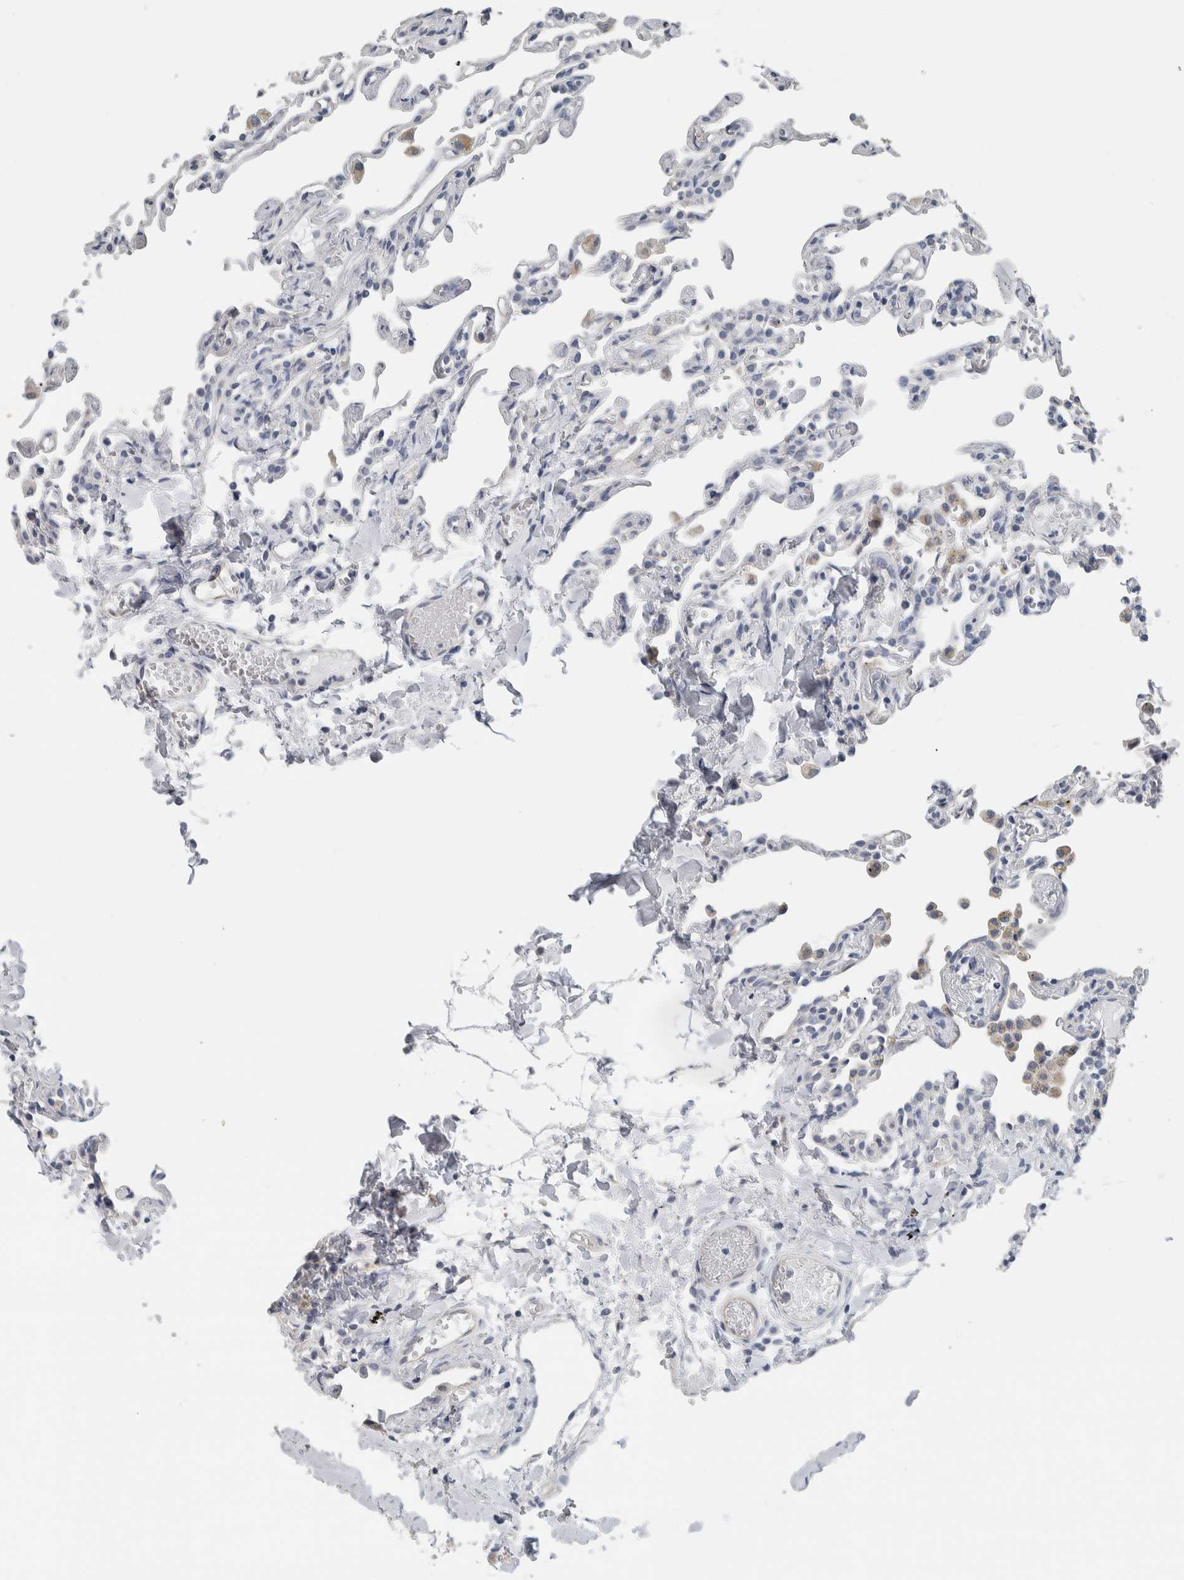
{"staining": {"intensity": "negative", "quantity": "none", "location": "none"}, "tissue": "lung", "cell_type": "Alveolar cells", "image_type": "normal", "snomed": [{"axis": "morphology", "description": "Normal tissue, NOS"}, {"axis": "topography", "description": "Lung"}], "caption": "A high-resolution micrograph shows IHC staining of normal lung, which displays no significant positivity in alveolar cells. (IHC, brightfield microscopy, high magnification).", "gene": "NEFM", "patient": {"sex": "male", "age": 21}}